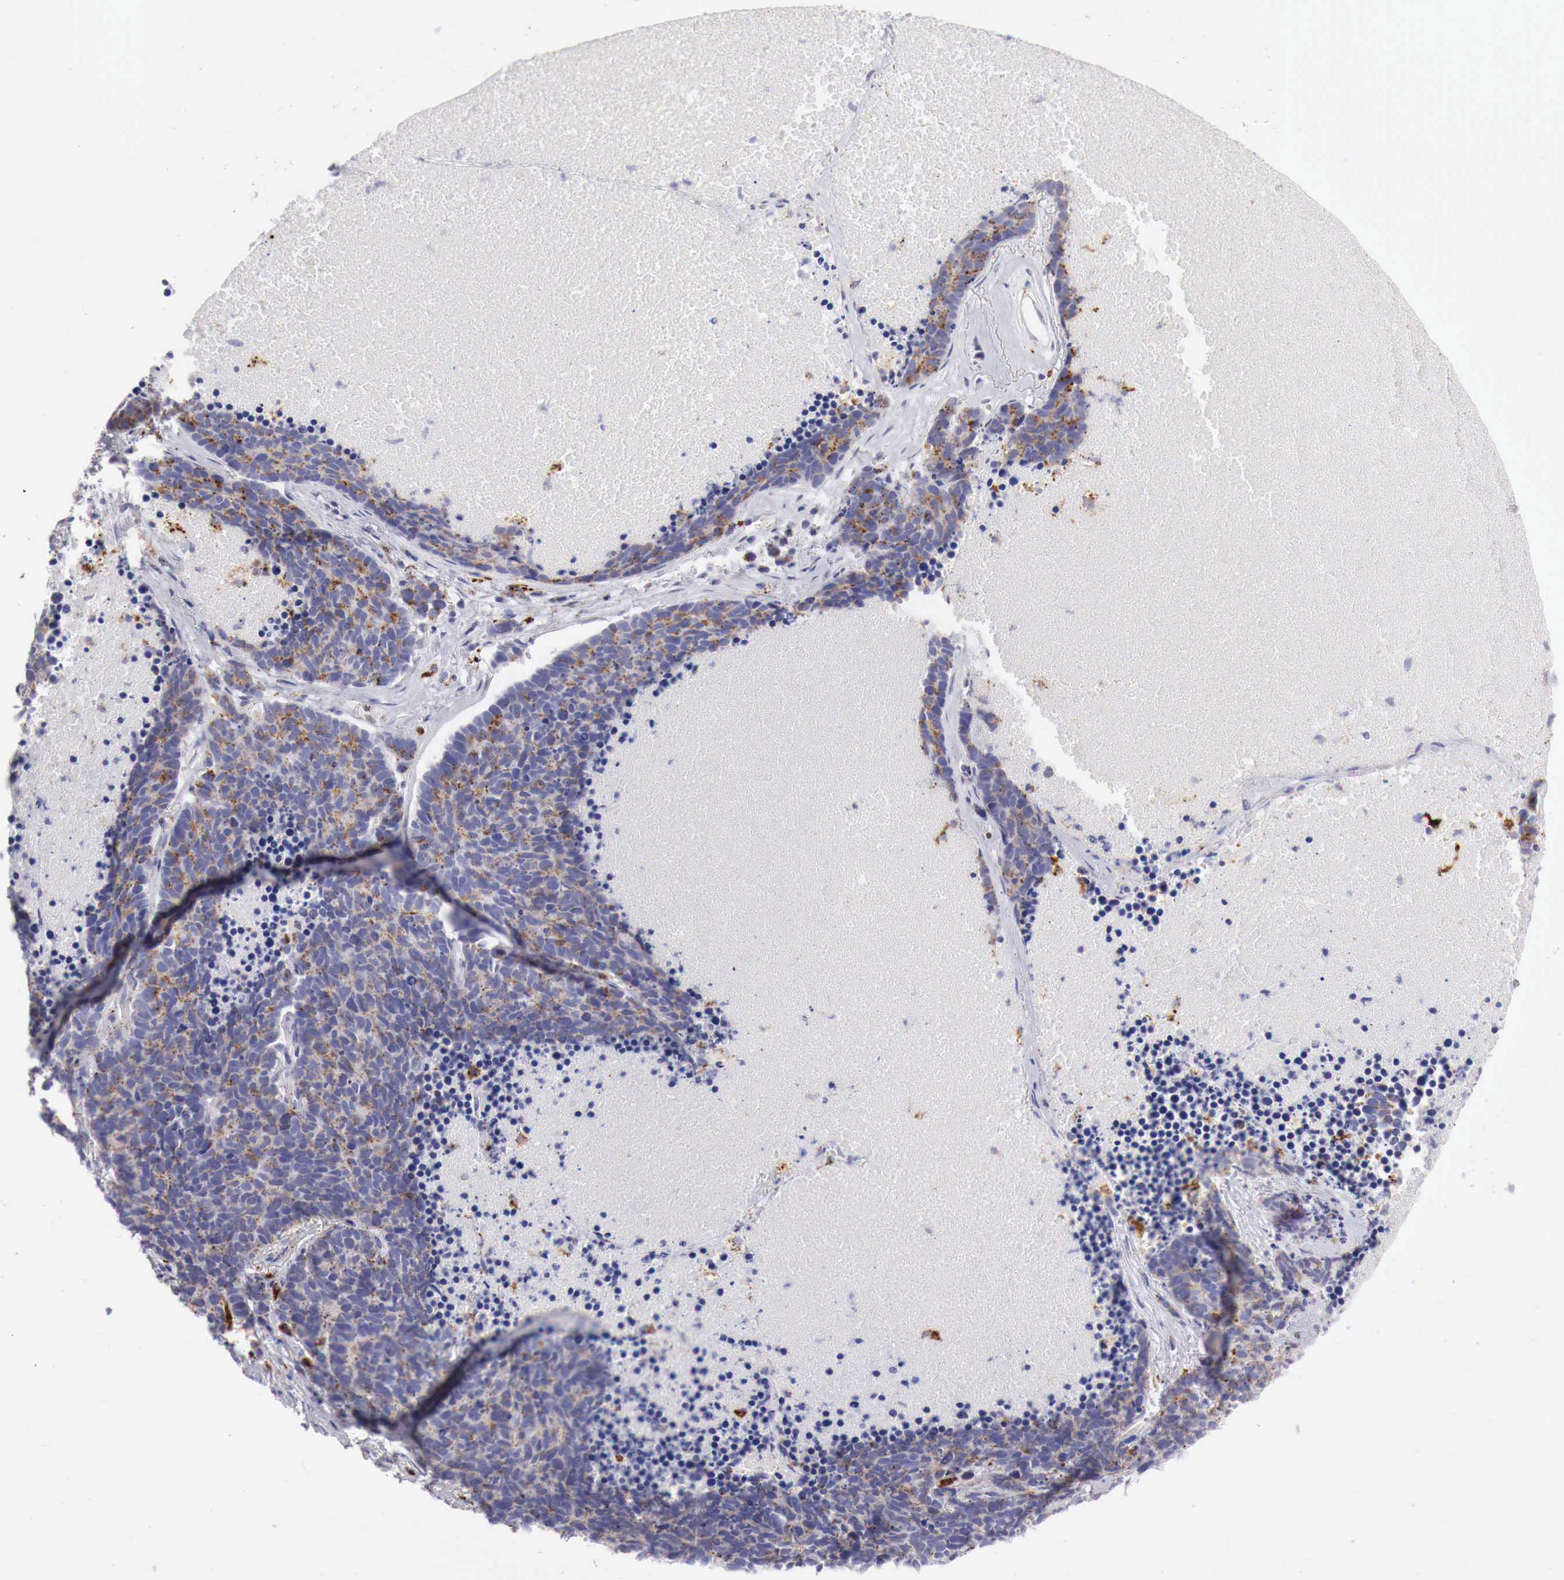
{"staining": {"intensity": "moderate", "quantity": ">75%", "location": "cytoplasmic/membranous"}, "tissue": "lung cancer", "cell_type": "Tumor cells", "image_type": "cancer", "snomed": [{"axis": "morphology", "description": "Neoplasm, malignant, NOS"}, {"axis": "topography", "description": "Lung"}], "caption": "IHC photomicrograph of neoplastic tissue: neoplasm (malignant) (lung) stained using immunohistochemistry reveals medium levels of moderate protein expression localized specifically in the cytoplasmic/membranous of tumor cells, appearing as a cytoplasmic/membranous brown color.", "gene": "GLA", "patient": {"sex": "female", "age": 75}}